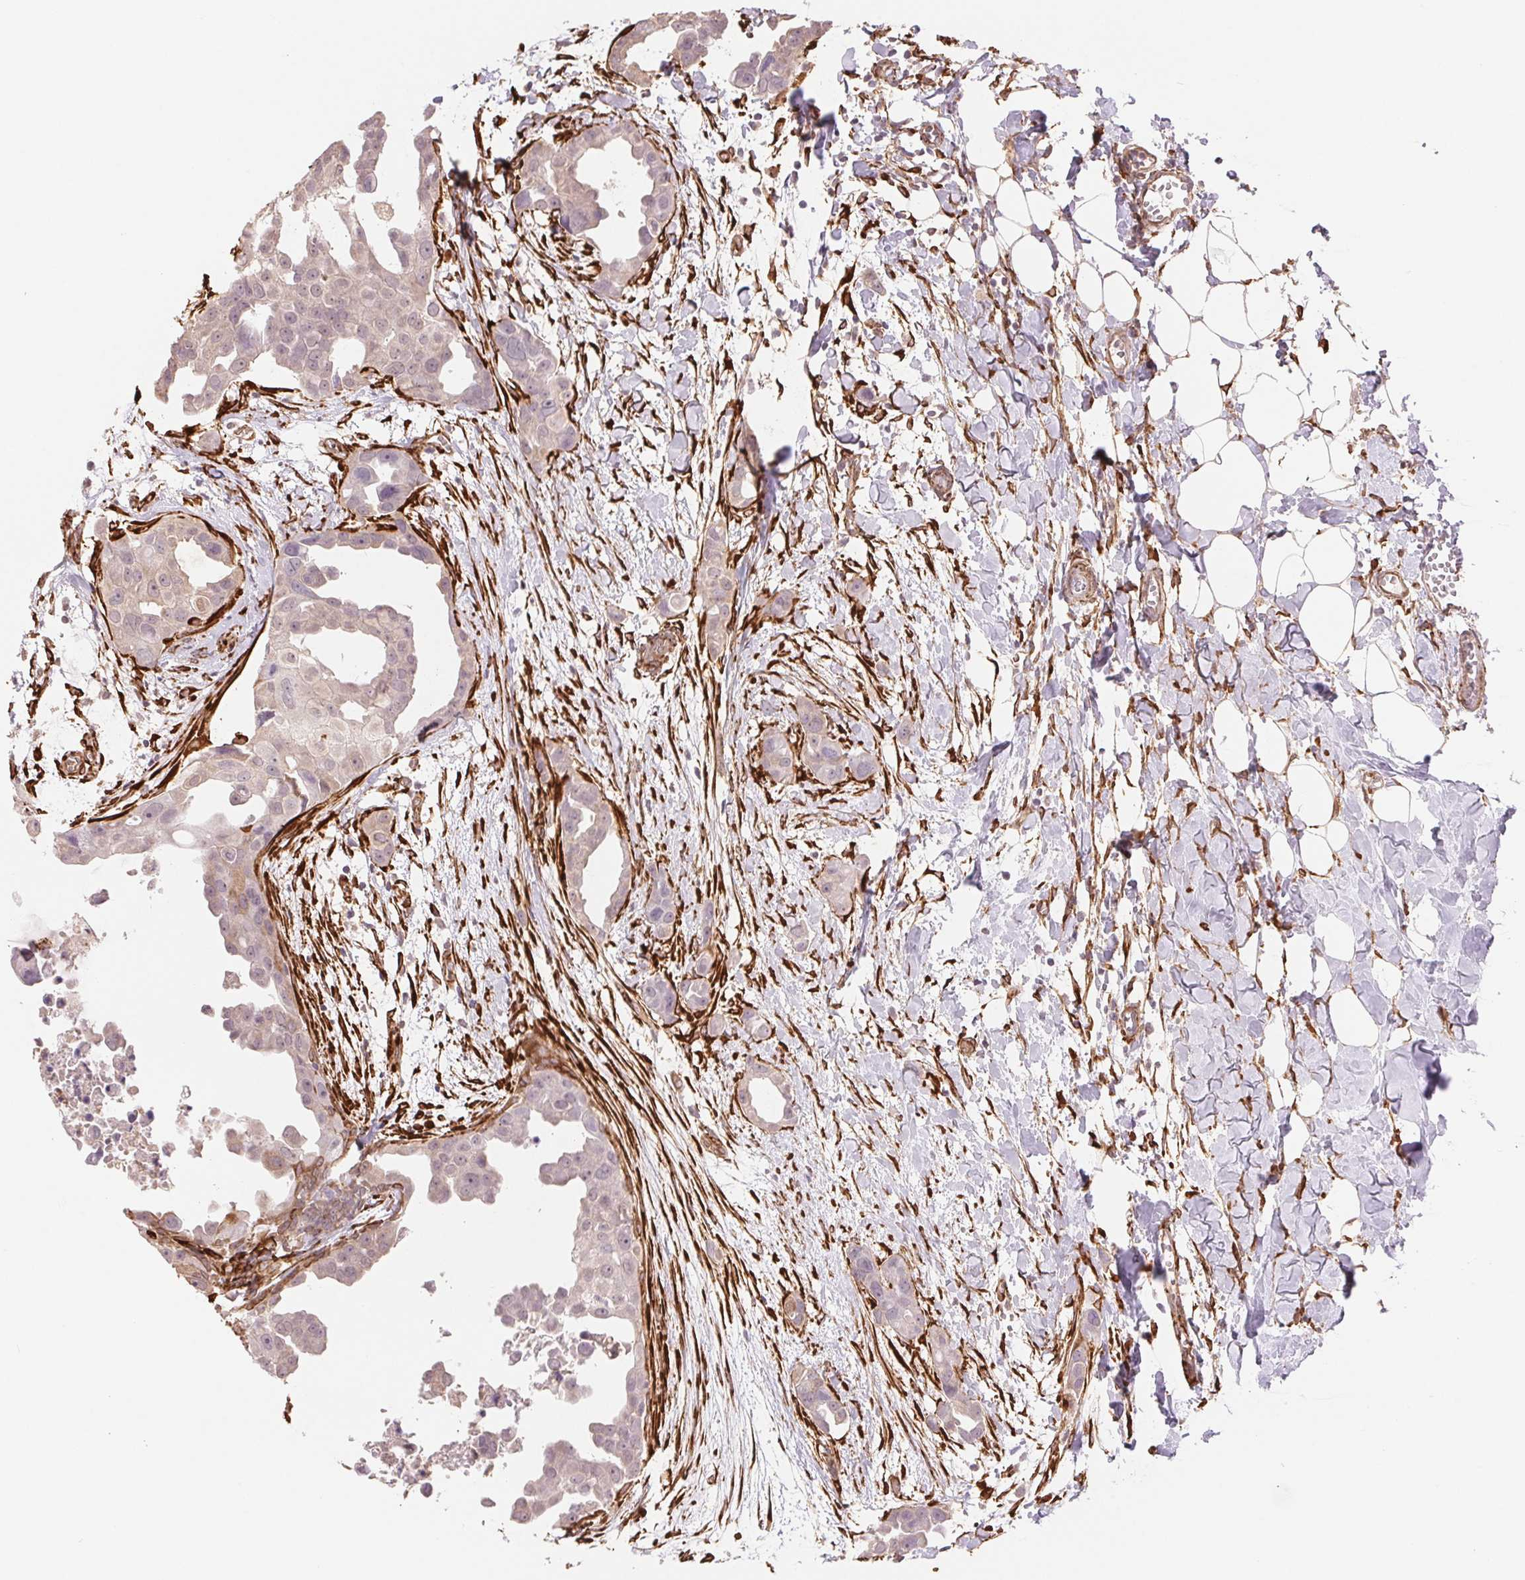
{"staining": {"intensity": "negative", "quantity": "none", "location": "none"}, "tissue": "breast cancer", "cell_type": "Tumor cells", "image_type": "cancer", "snomed": [{"axis": "morphology", "description": "Duct carcinoma"}, {"axis": "topography", "description": "Breast"}], "caption": "A micrograph of human breast cancer is negative for staining in tumor cells.", "gene": "FKBP10", "patient": {"sex": "female", "age": 38}}